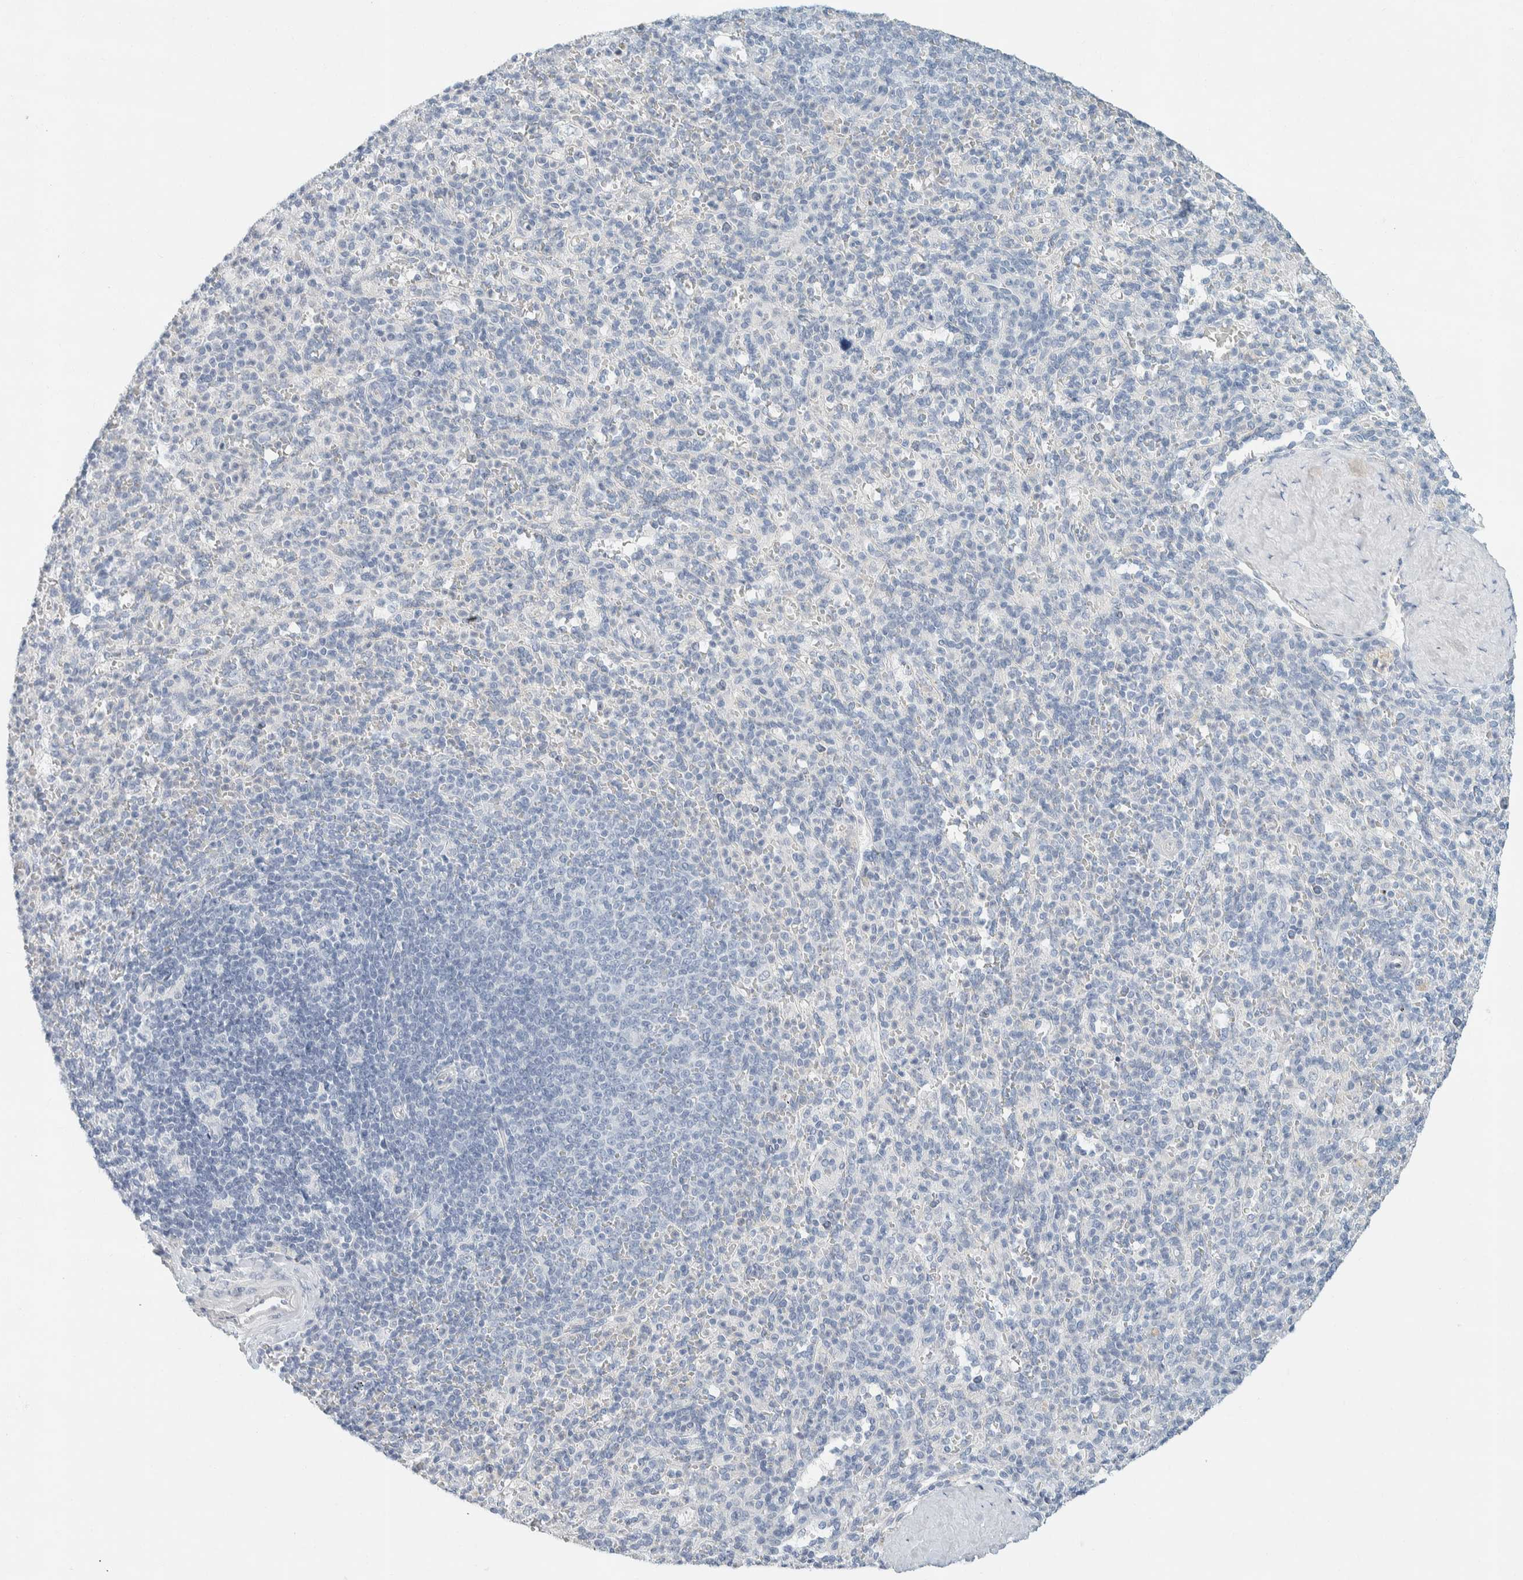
{"staining": {"intensity": "negative", "quantity": "none", "location": "none"}, "tissue": "spleen", "cell_type": "Cells in red pulp", "image_type": "normal", "snomed": [{"axis": "morphology", "description": "Normal tissue, NOS"}, {"axis": "topography", "description": "Spleen"}], "caption": "The histopathology image reveals no staining of cells in red pulp in benign spleen.", "gene": "ALOX12B", "patient": {"sex": "male", "age": 36}}